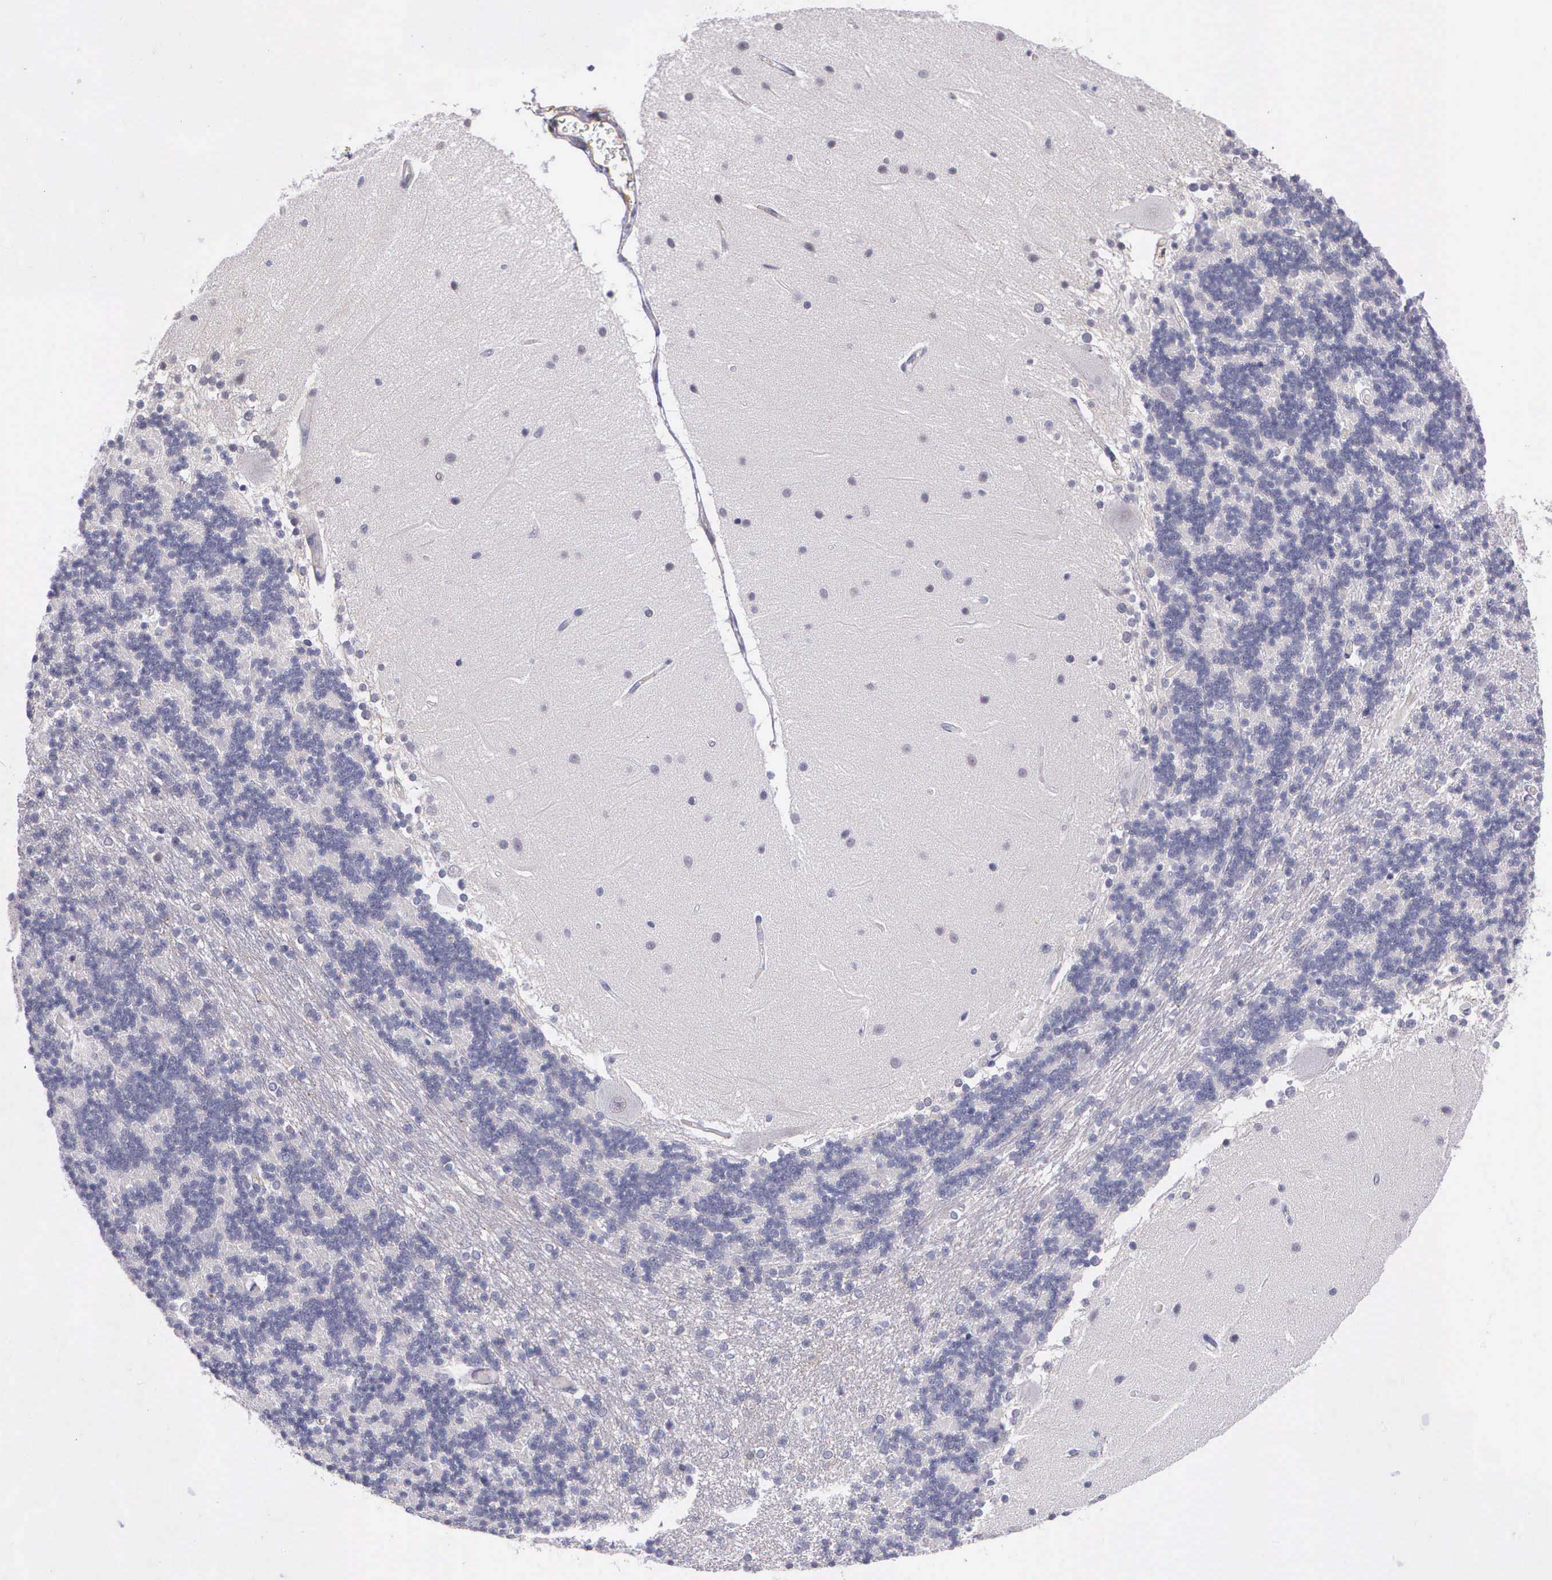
{"staining": {"intensity": "weak", "quantity": ">75%", "location": "cytoplasmic/membranous"}, "tissue": "cerebellum", "cell_type": "Cells in granular layer", "image_type": "normal", "snomed": [{"axis": "morphology", "description": "Normal tissue, NOS"}, {"axis": "topography", "description": "Cerebellum"}], "caption": "Unremarkable cerebellum was stained to show a protein in brown. There is low levels of weak cytoplasmic/membranous positivity in approximately >75% of cells in granular layer. The staining was performed using DAB, with brown indicating positive protein expression. Nuclei are stained blue with hematoxylin.", "gene": "AHNAK2", "patient": {"sex": "female", "age": 54}}